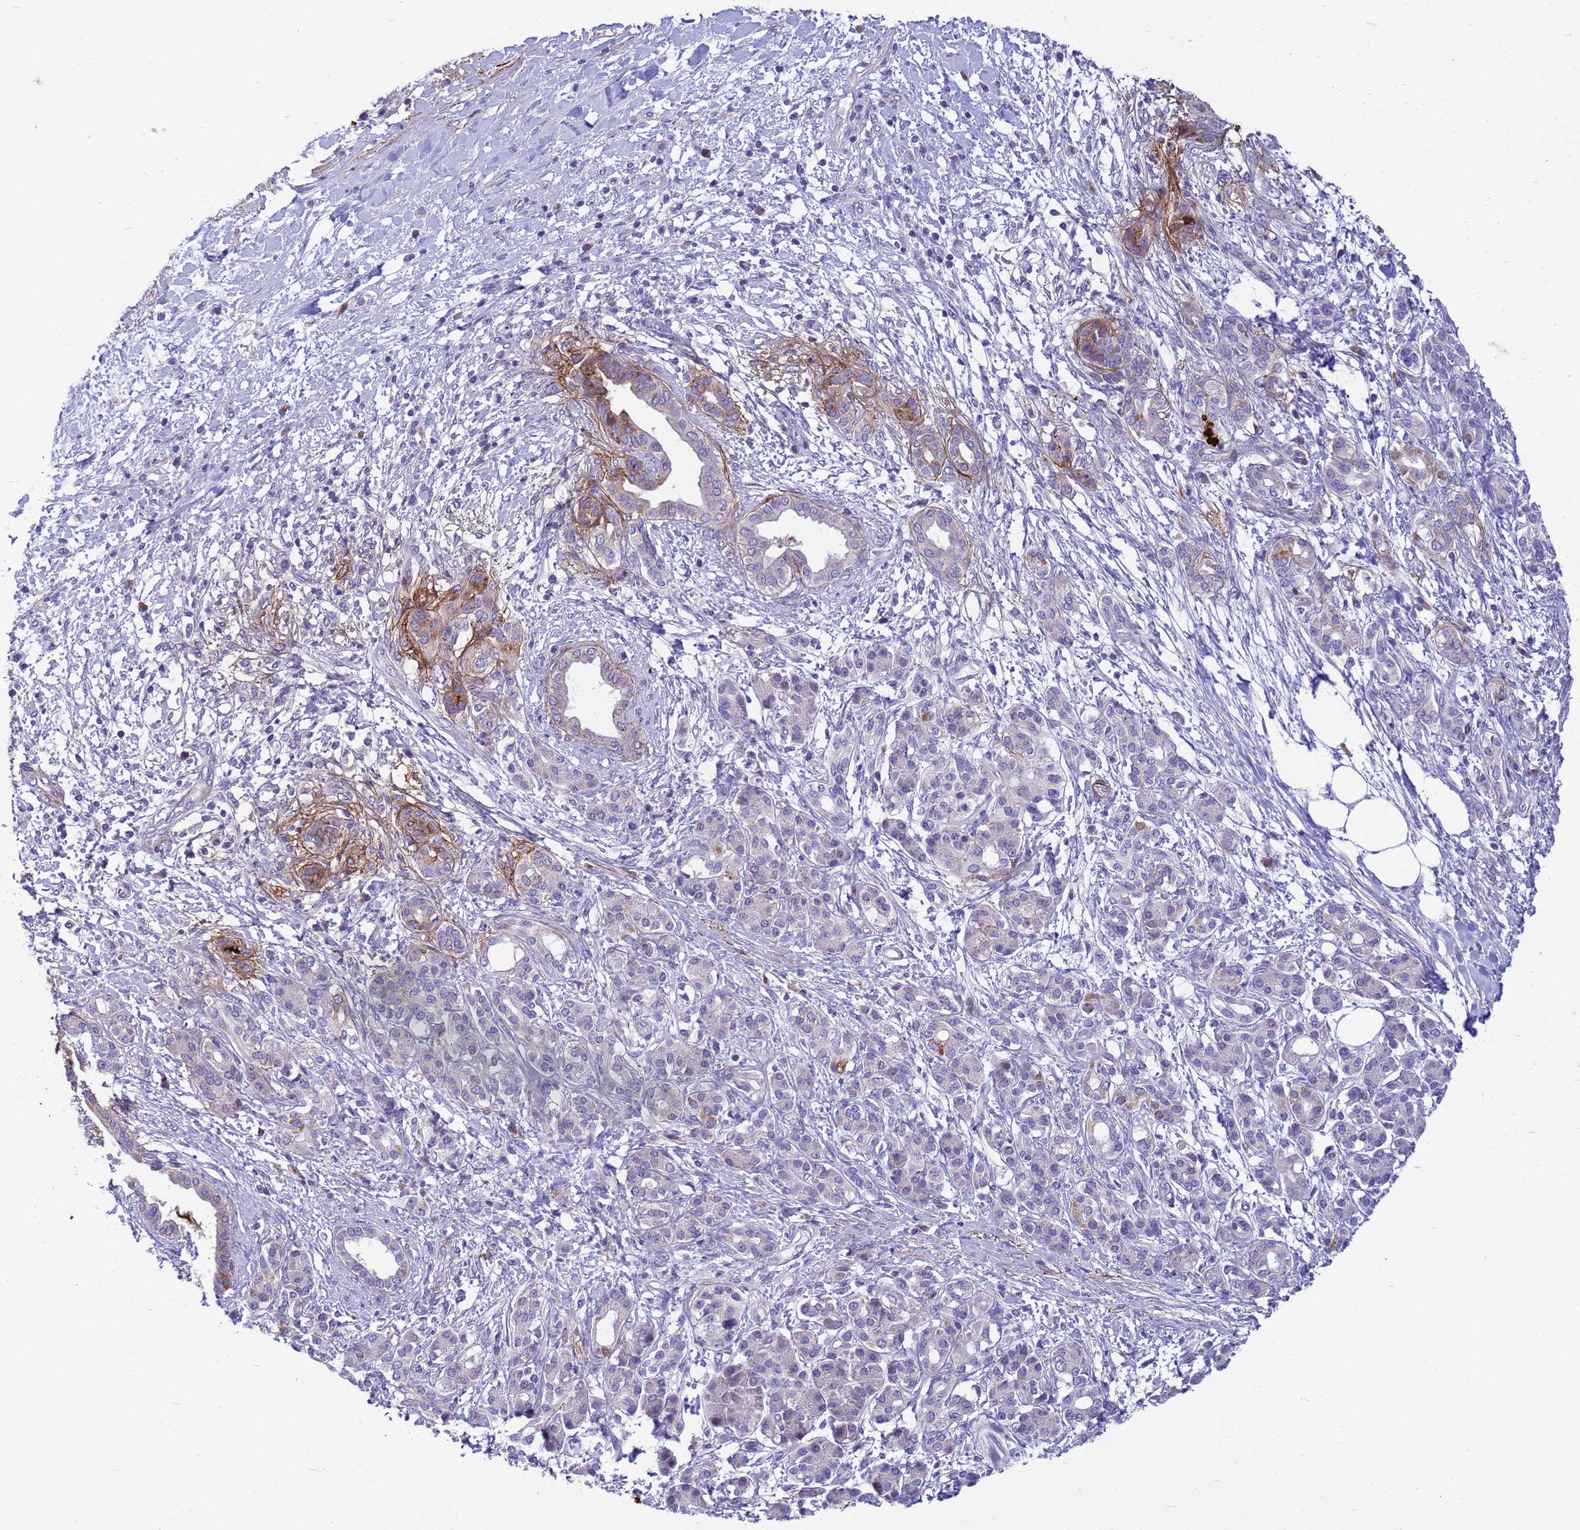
{"staining": {"intensity": "moderate", "quantity": "<25%", "location": "cytoplasmic/membranous"}, "tissue": "pancreatic cancer", "cell_type": "Tumor cells", "image_type": "cancer", "snomed": [{"axis": "morphology", "description": "Adenocarcinoma, NOS"}, {"axis": "topography", "description": "Pancreas"}], "caption": "Pancreatic cancer stained with a protein marker exhibits moderate staining in tumor cells.", "gene": "P2RX7", "patient": {"sex": "female", "age": 55}}